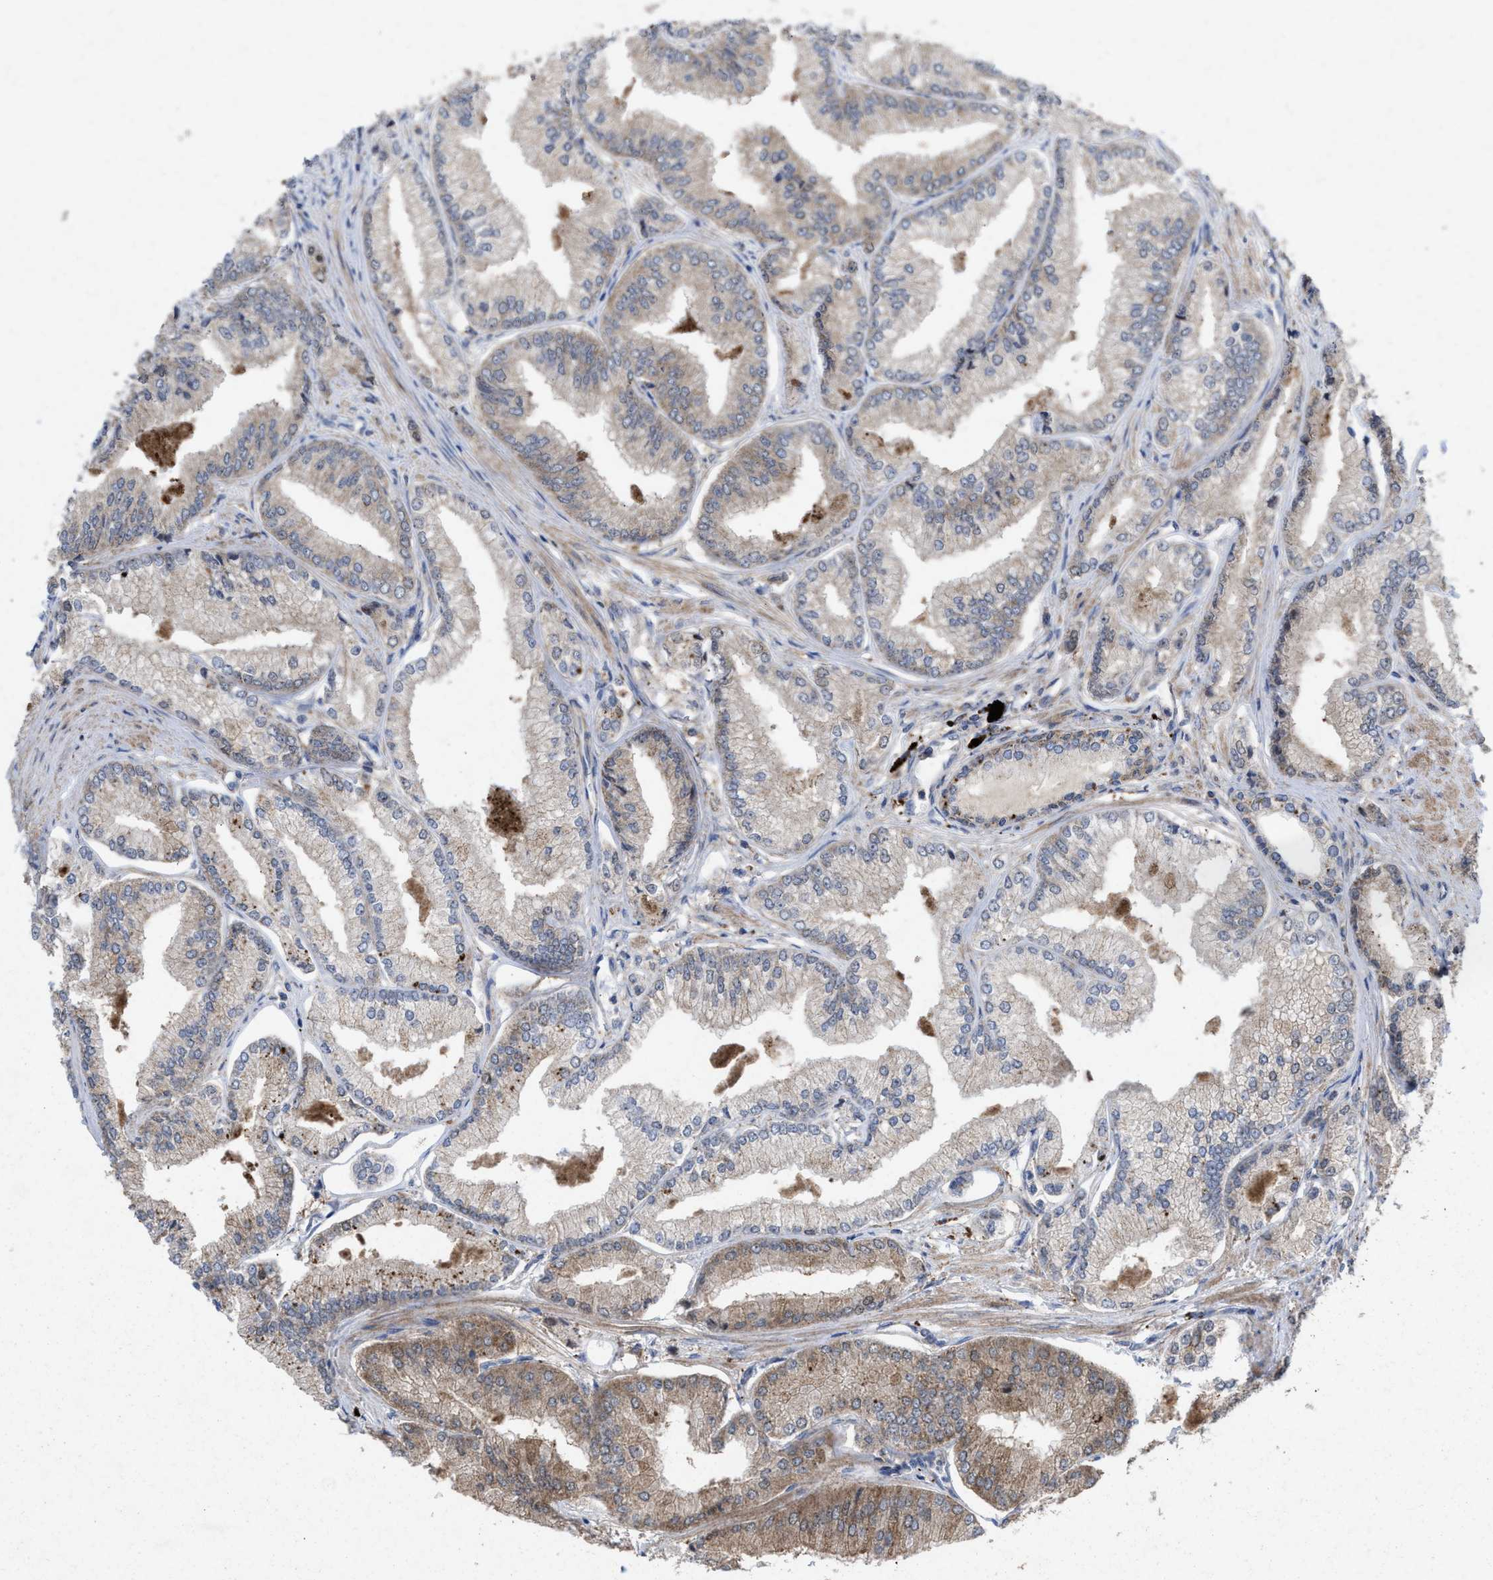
{"staining": {"intensity": "weak", "quantity": "25%-75%", "location": "cytoplasmic/membranous"}, "tissue": "prostate cancer", "cell_type": "Tumor cells", "image_type": "cancer", "snomed": [{"axis": "morphology", "description": "Adenocarcinoma, Low grade"}, {"axis": "topography", "description": "Prostate"}], "caption": "Prostate cancer tissue displays weak cytoplasmic/membranous staining in approximately 25%-75% of tumor cells", "gene": "MSI2", "patient": {"sex": "male", "age": 52}}